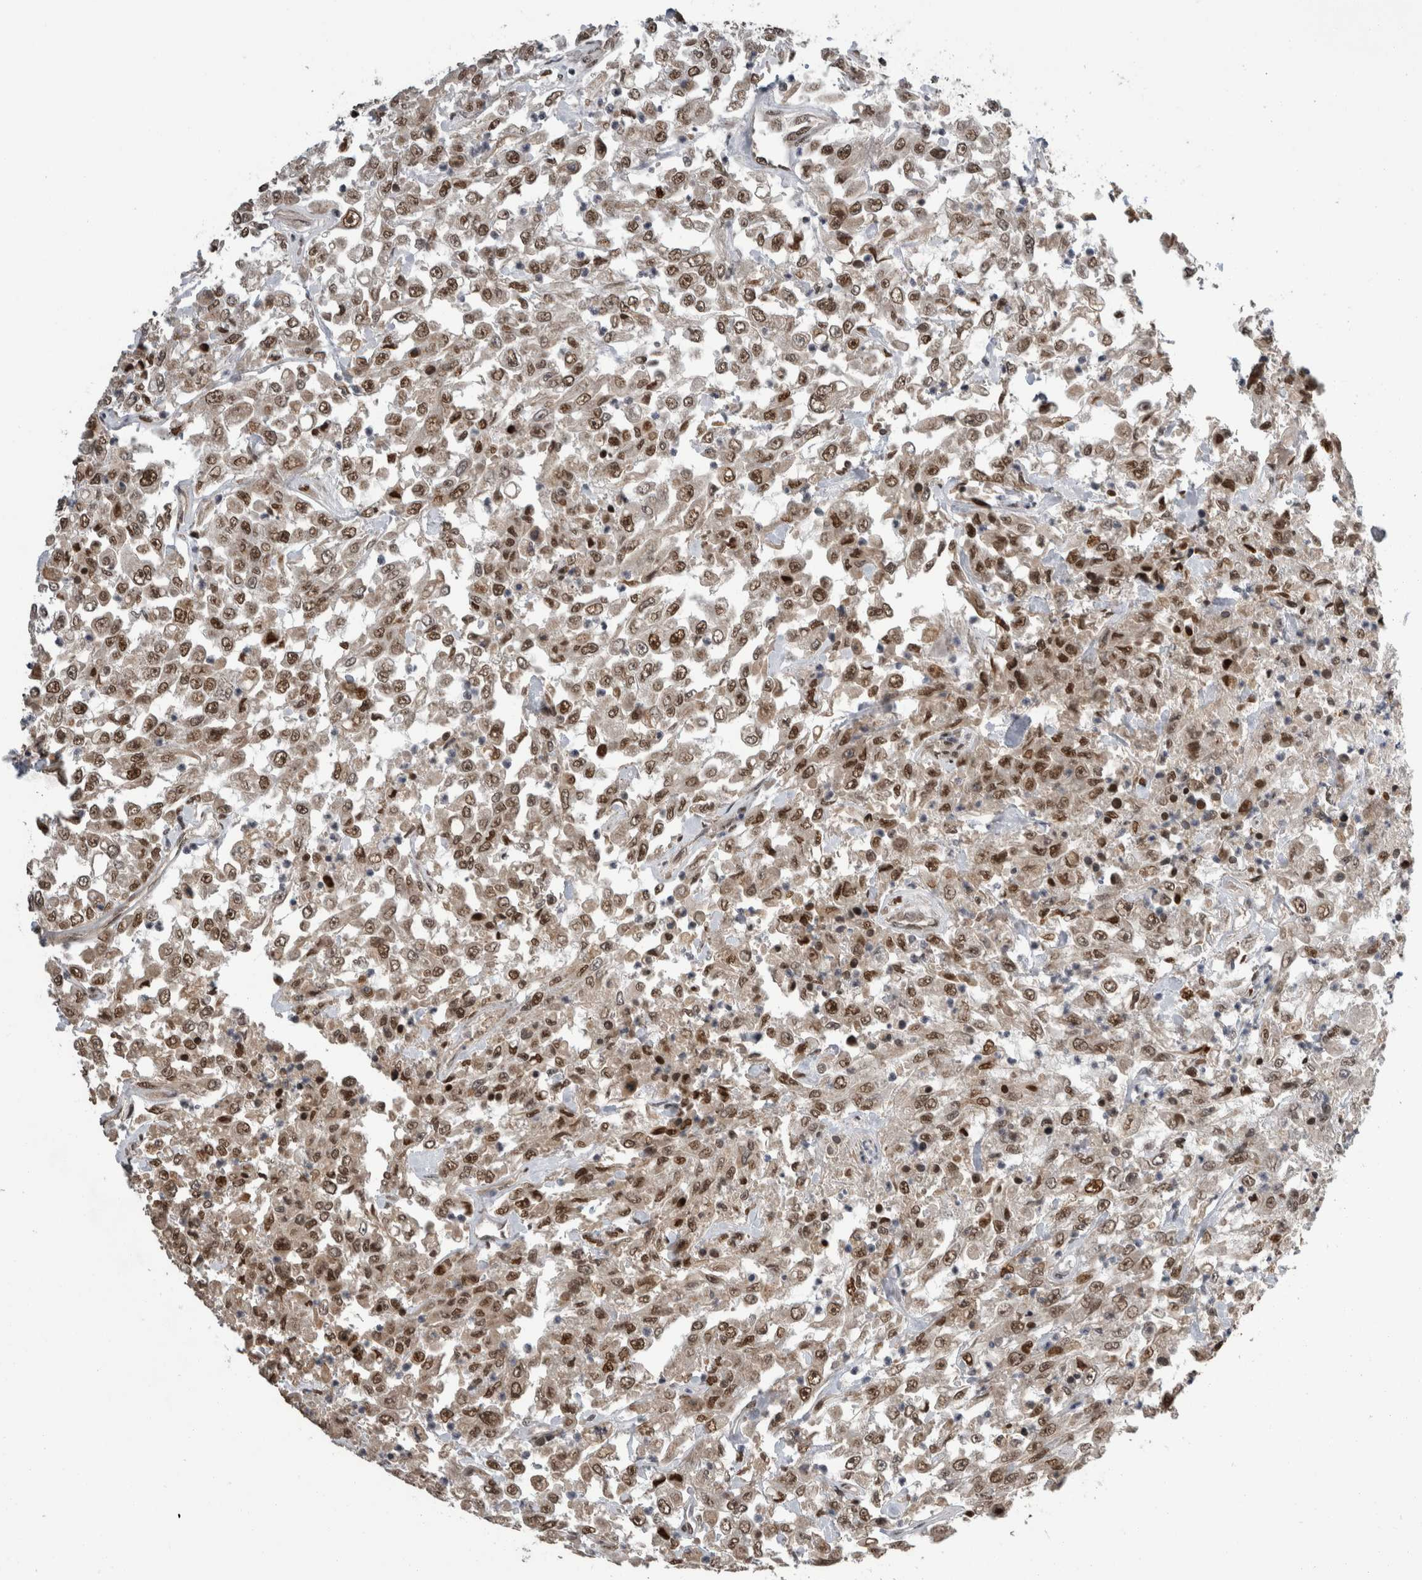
{"staining": {"intensity": "moderate", "quantity": ">75%", "location": "nuclear"}, "tissue": "urothelial cancer", "cell_type": "Tumor cells", "image_type": "cancer", "snomed": [{"axis": "morphology", "description": "Urothelial carcinoma, High grade"}, {"axis": "topography", "description": "Urinary bladder"}], "caption": "About >75% of tumor cells in urothelial carcinoma (high-grade) show moderate nuclear protein expression as visualized by brown immunohistochemical staining.", "gene": "CPSF2", "patient": {"sex": "male", "age": 46}}